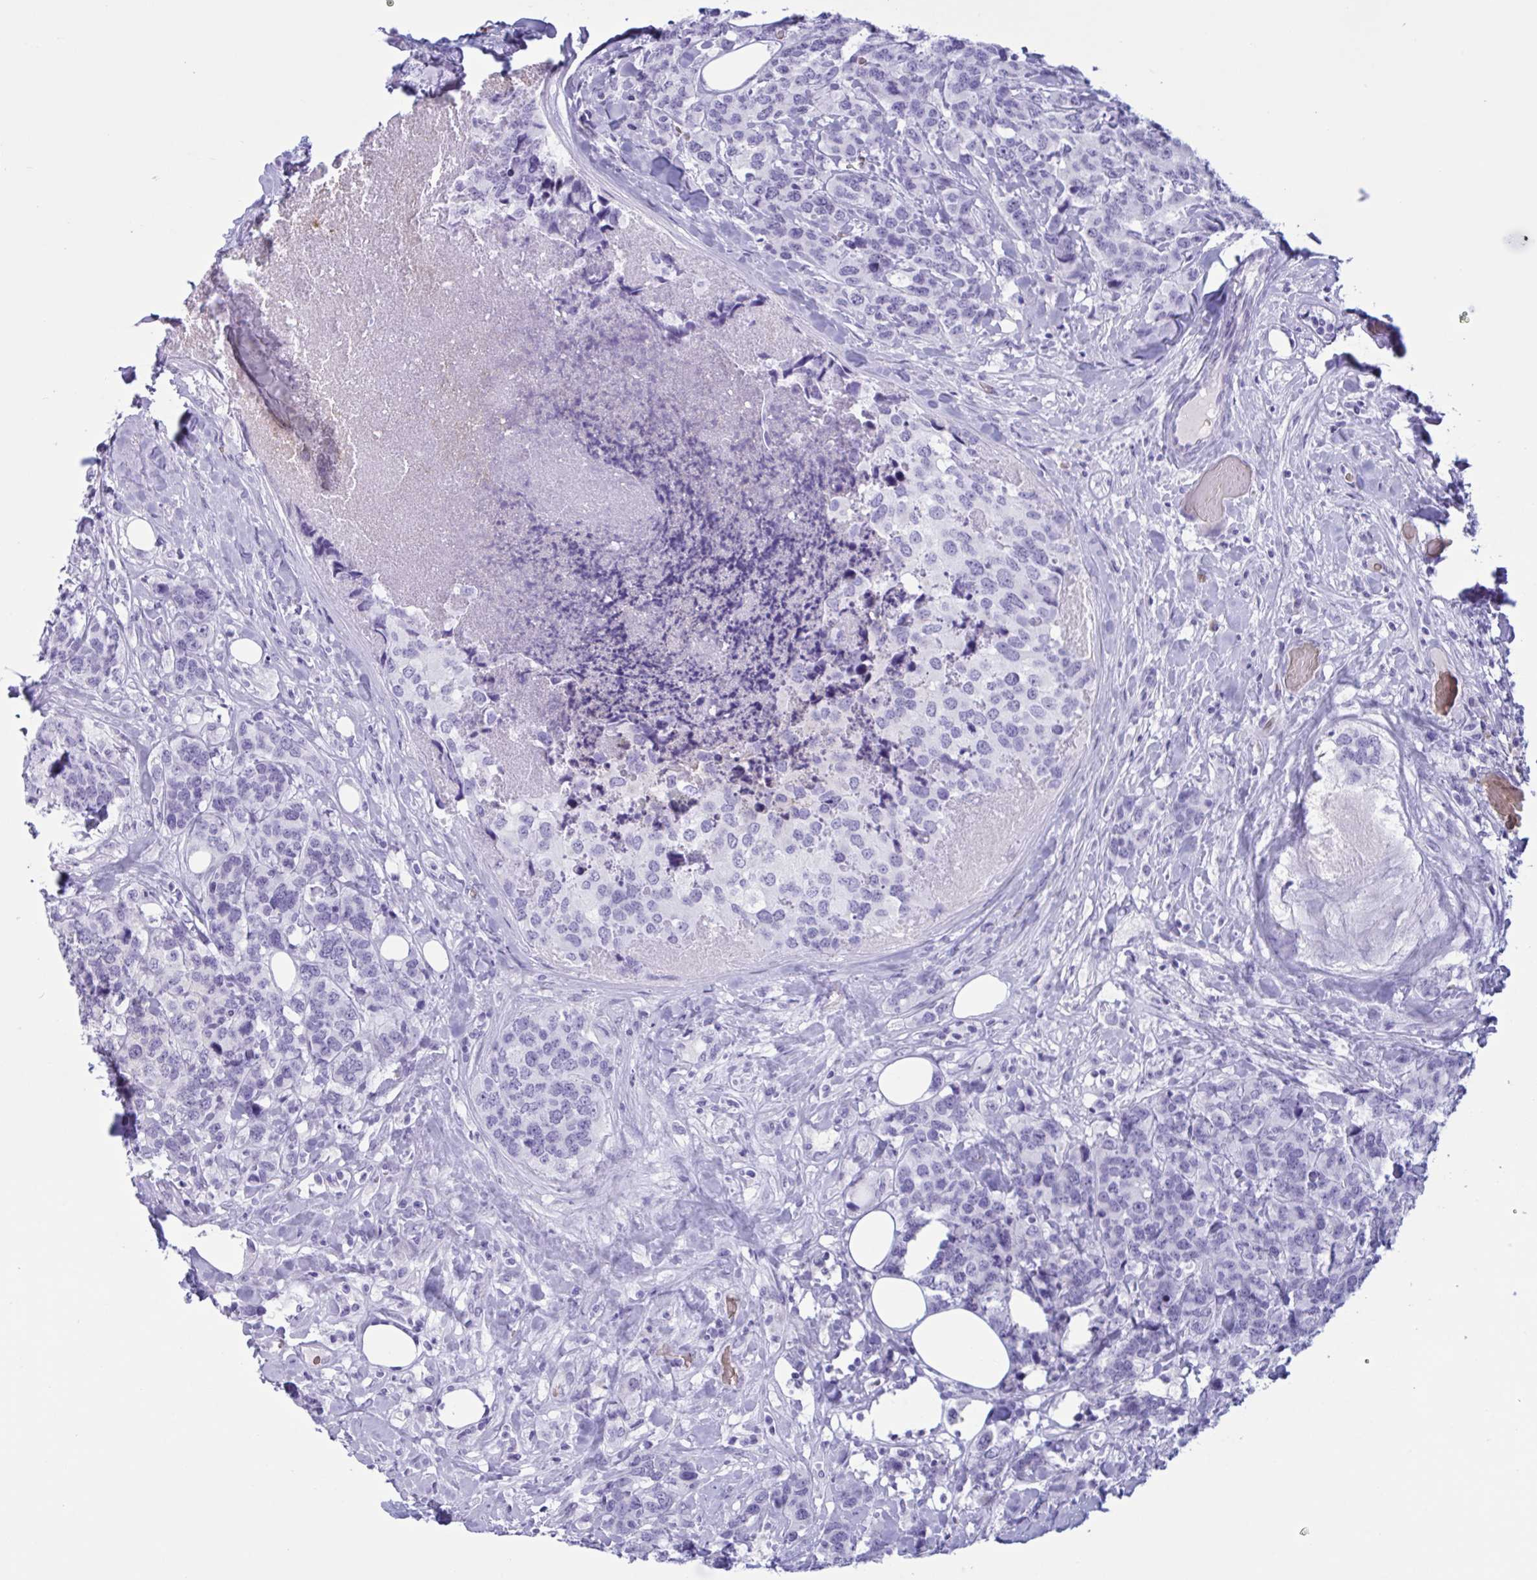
{"staining": {"intensity": "negative", "quantity": "none", "location": "none"}, "tissue": "breast cancer", "cell_type": "Tumor cells", "image_type": "cancer", "snomed": [{"axis": "morphology", "description": "Lobular carcinoma"}, {"axis": "topography", "description": "Breast"}], "caption": "An immunohistochemistry photomicrograph of breast lobular carcinoma is shown. There is no staining in tumor cells of breast lobular carcinoma.", "gene": "SLC2A1", "patient": {"sex": "female", "age": 59}}